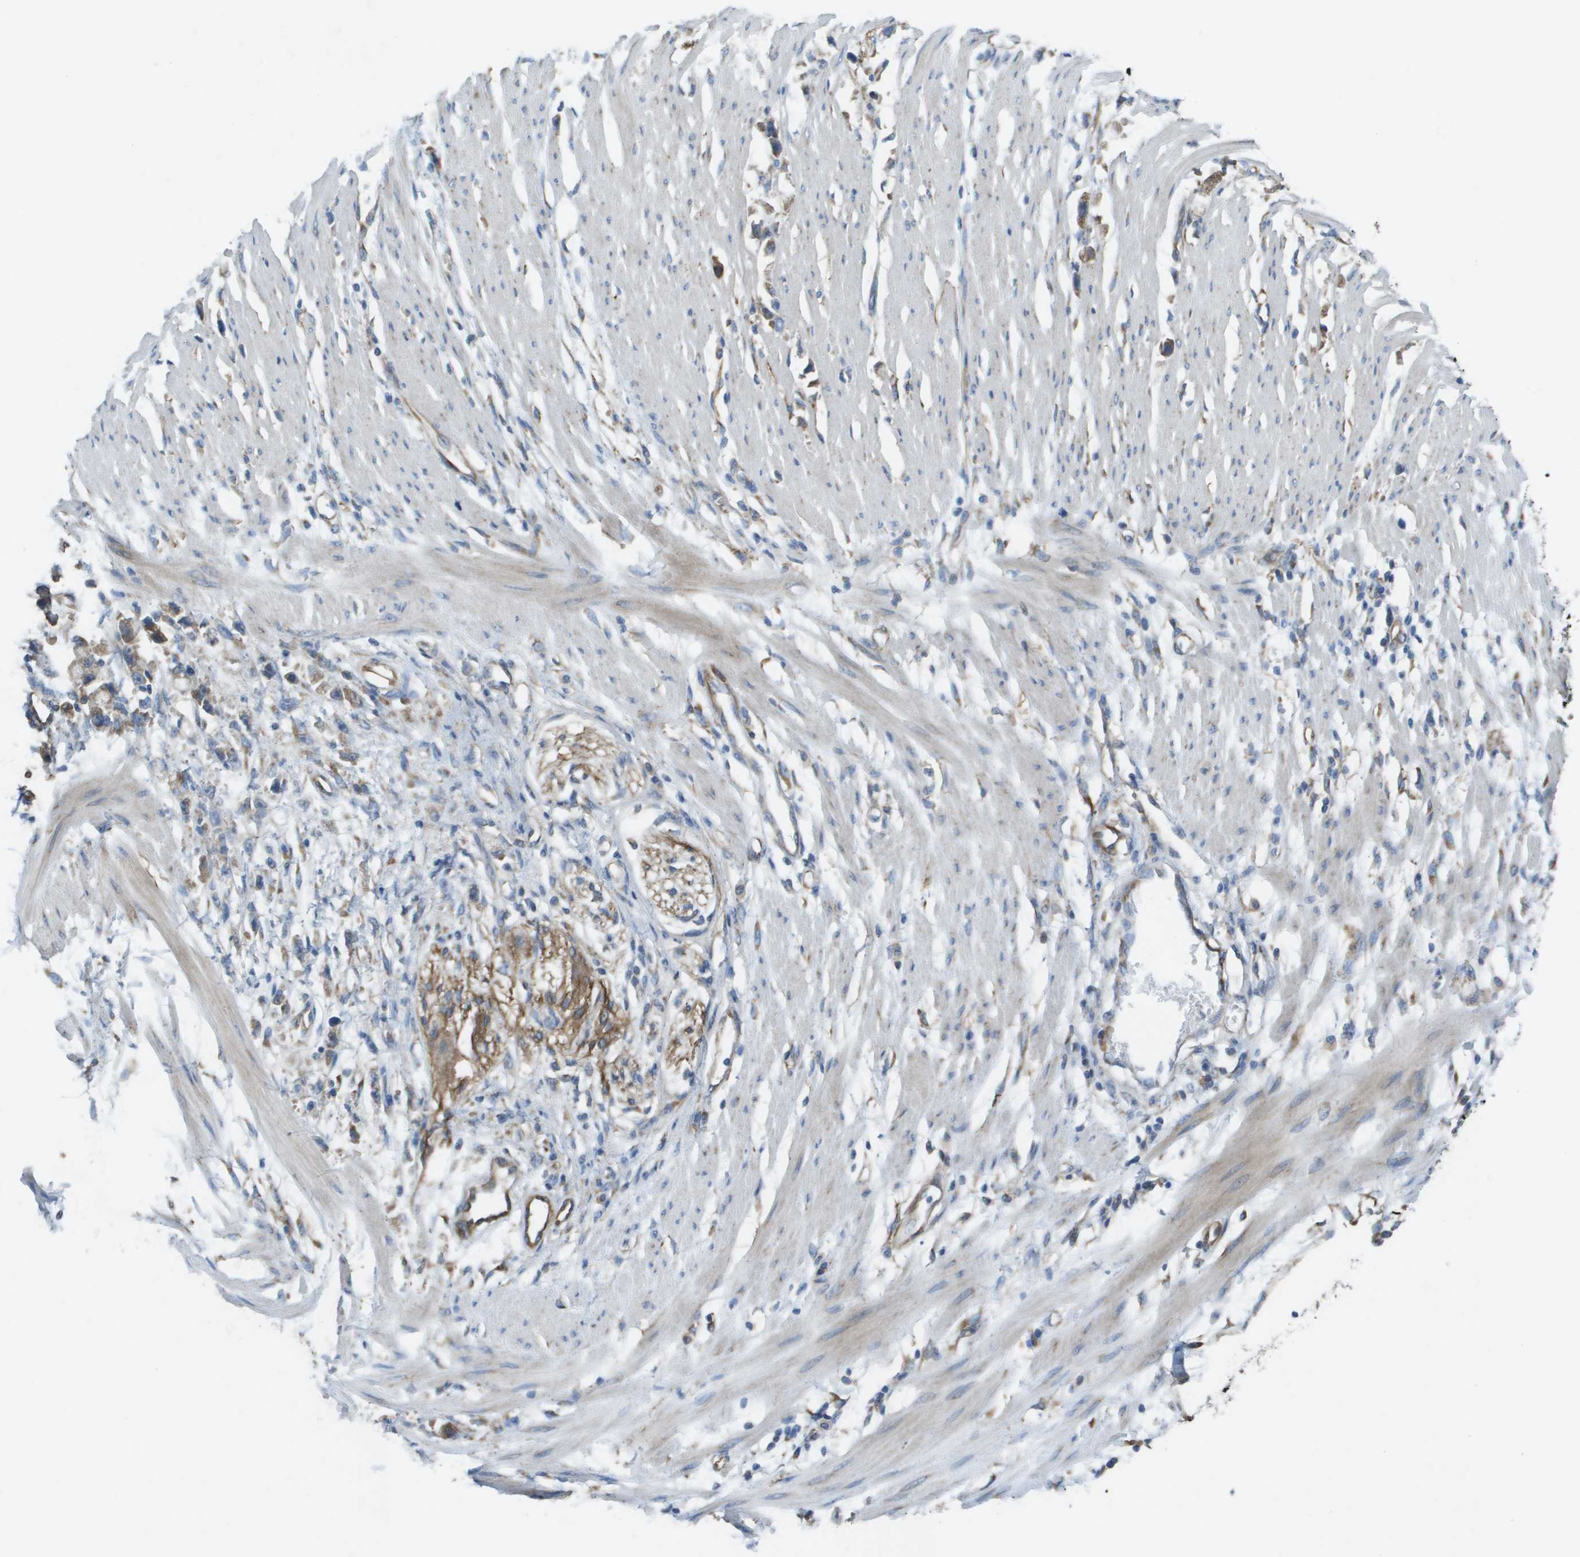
{"staining": {"intensity": "moderate", "quantity": ">75%", "location": "cytoplasmic/membranous"}, "tissue": "stomach cancer", "cell_type": "Tumor cells", "image_type": "cancer", "snomed": [{"axis": "morphology", "description": "Adenocarcinoma, NOS"}, {"axis": "topography", "description": "Stomach"}], "caption": "A medium amount of moderate cytoplasmic/membranous positivity is seen in about >75% of tumor cells in stomach cancer tissue.", "gene": "CLCN2", "patient": {"sex": "female", "age": 59}}